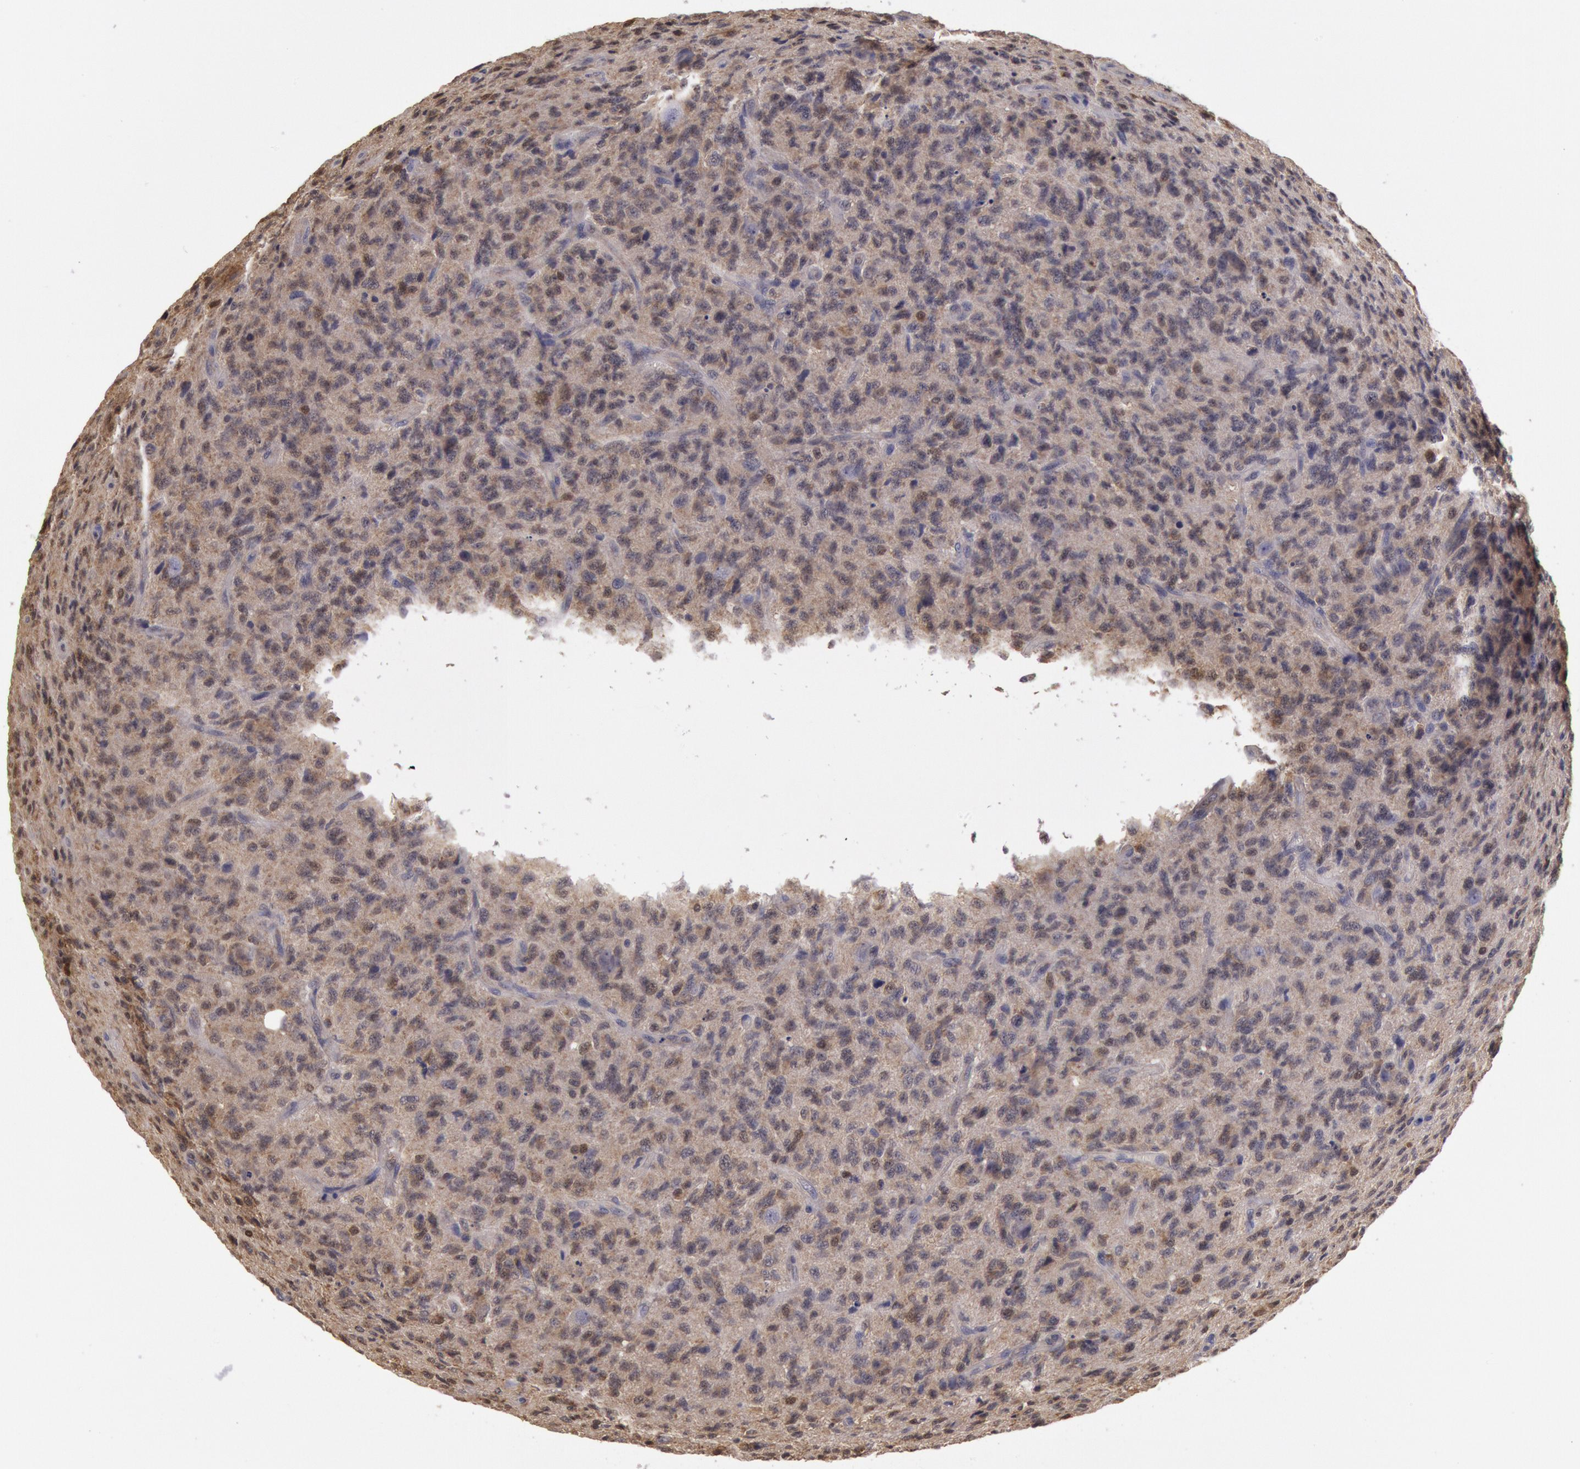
{"staining": {"intensity": "weak", "quantity": ">75%", "location": "cytoplasmic/membranous"}, "tissue": "glioma", "cell_type": "Tumor cells", "image_type": "cancer", "snomed": [{"axis": "morphology", "description": "Glioma, malignant, High grade"}, {"axis": "topography", "description": "Brain"}], "caption": "This is an image of immunohistochemistry (IHC) staining of malignant high-grade glioma, which shows weak positivity in the cytoplasmic/membranous of tumor cells.", "gene": "MPST", "patient": {"sex": "male", "age": 36}}